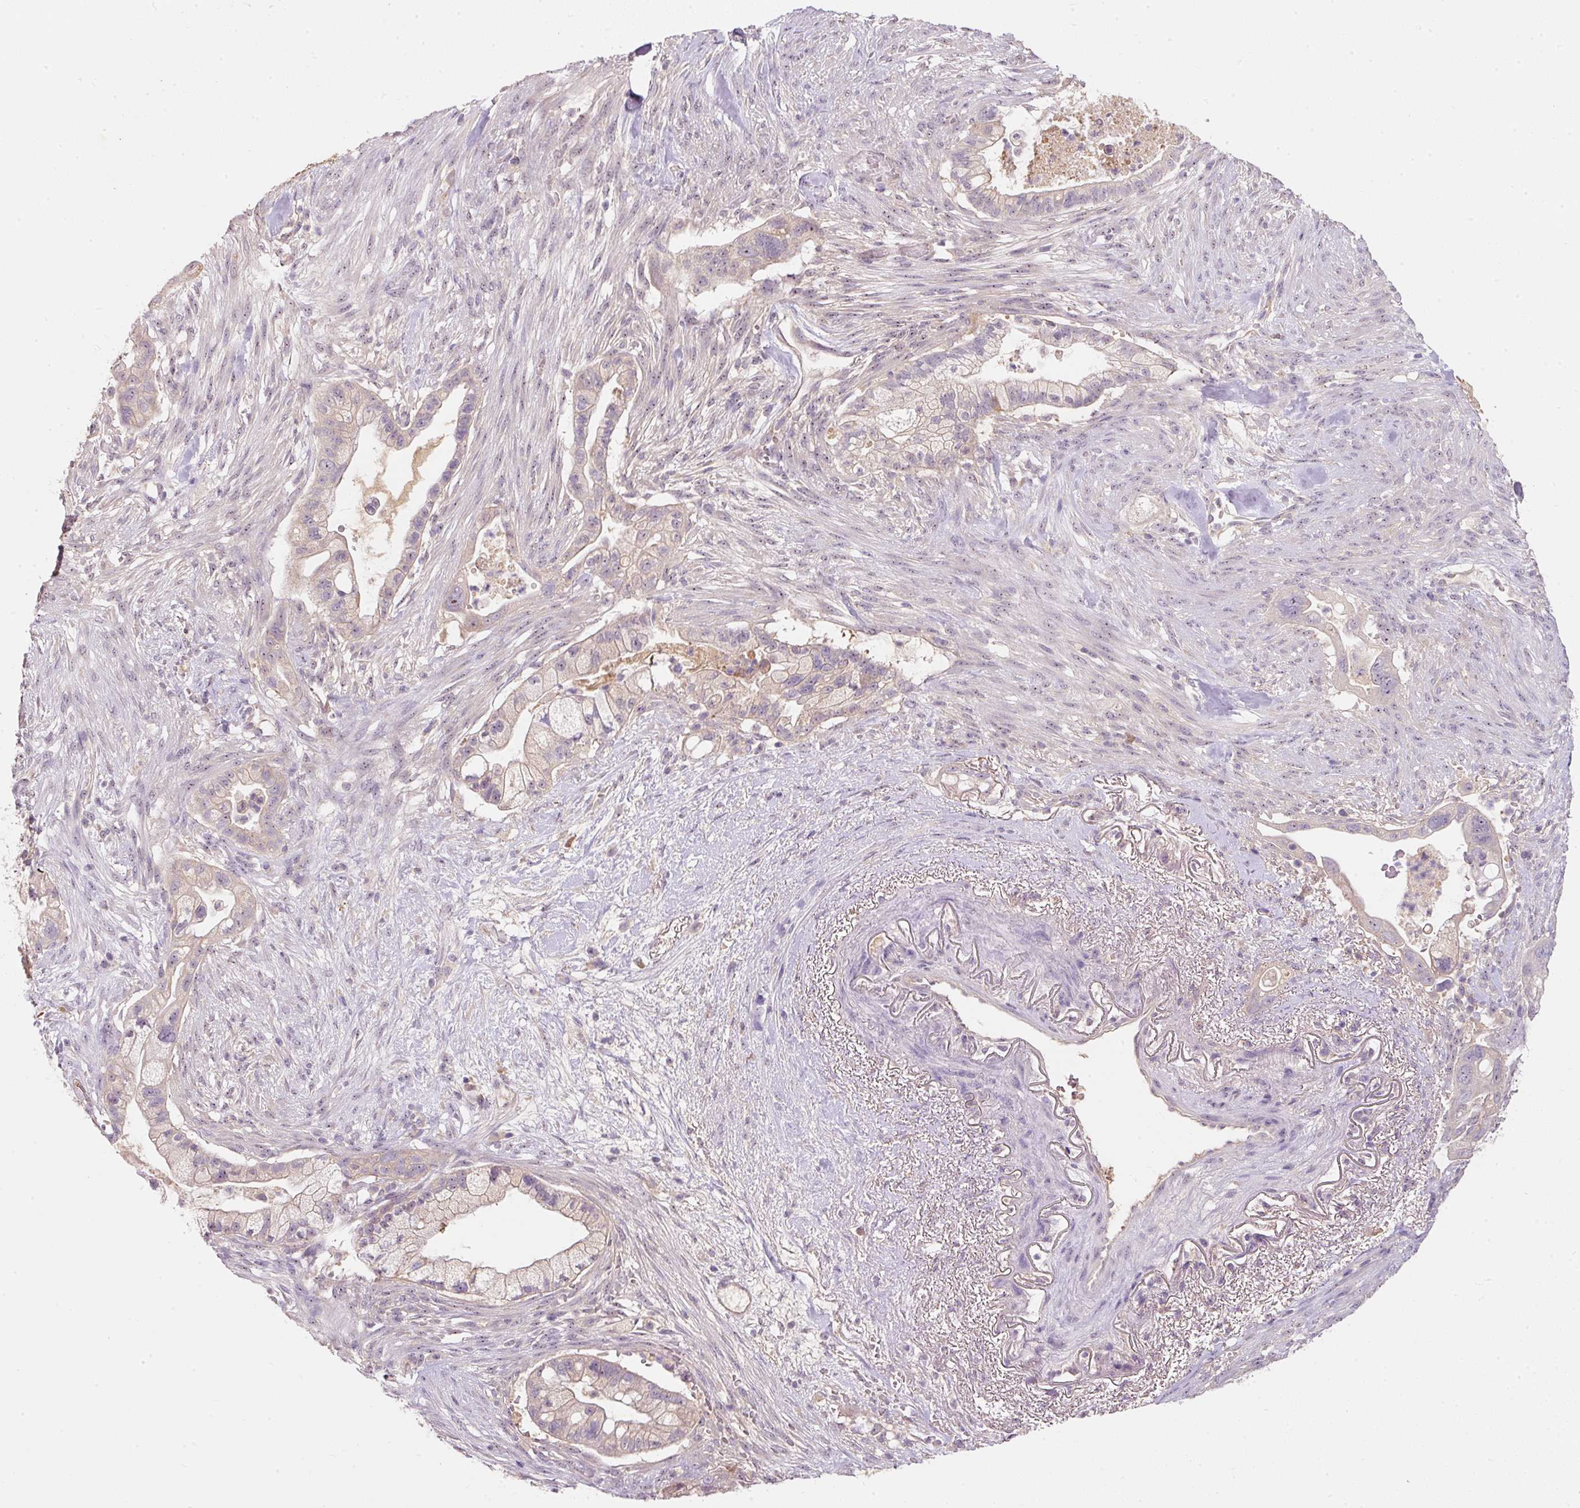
{"staining": {"intensity": "weak", "quantity": "25%-75%", "location": "cytoplasmic/membranous"}, "tissue": "pancreatic cancer", "cell_type": "Tumor cells", "image_type": "cancer", "snomed": [{"axis": "morphology", "description": "Adenocarcinoma, NOS"}, {"axis": "topography", "description": "Pancreas"}], "caption": "Pancreatic cancer (adenocarcinoma) stained with immunohistochemistry demonstrates weak cytoplasmic/membranous expression in about 25%-75% of tumor cells. Immunohistochemistry stains the protein of interest in brown and the nuclei are stained blue.", "gene": "TMEM37", "patient": {"sex": "male", "age": 44}}